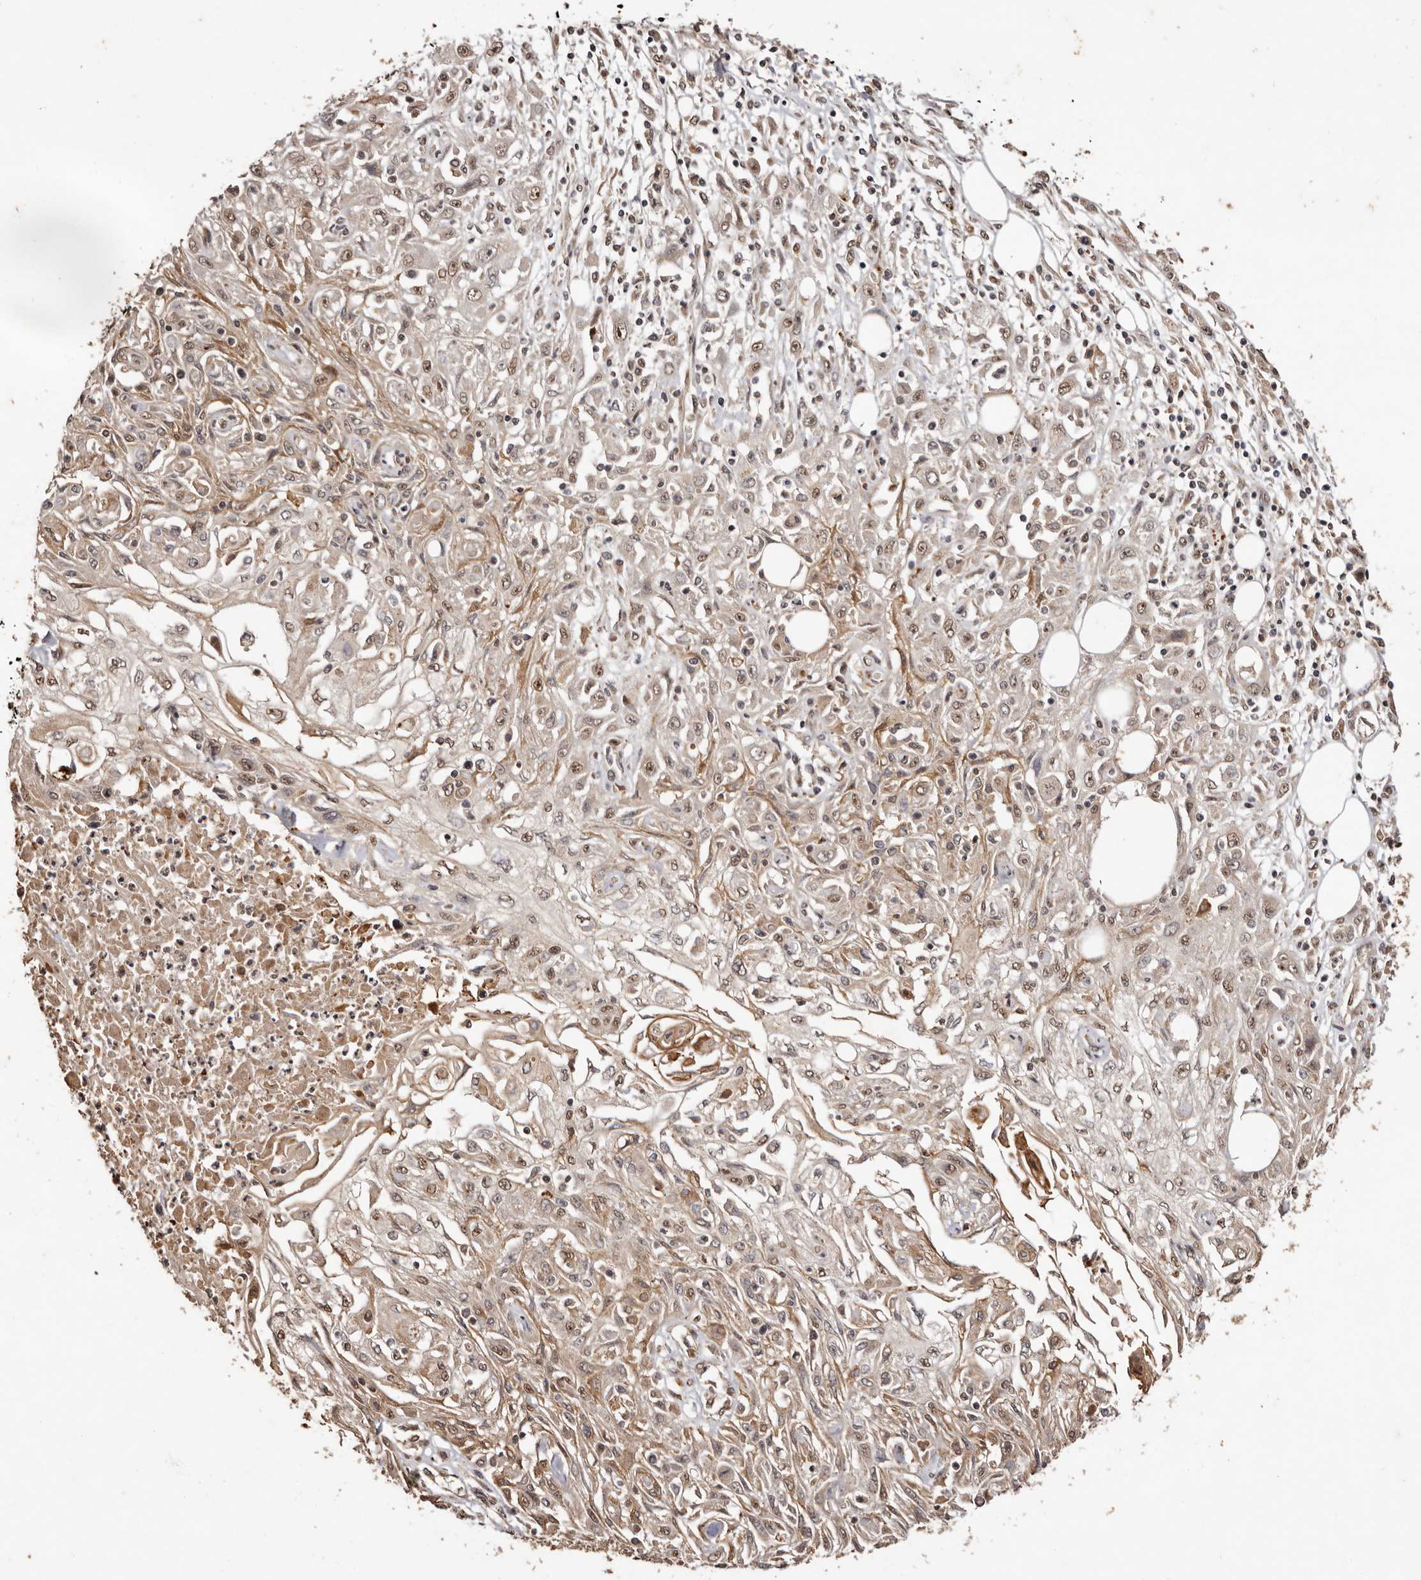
{"staining": {"intensity": "moderate", "quantity": ">75%", "location": "cytoplasmic/membranous,nuclear"}, "tissue": "skin cancer", "cell_type": "Tumor cells", "image_type": "cancer", "snomed": [{"axis": "morphology", "description": "Squamous cell carcinoma, NOS"}, {"axis": "morphology", "description": "Squamous cell carcinoma, metastatic, NOS"}, {"axis": "topography", "description": "Skin"}, {"axis": "topography", "description": "Lymph node"}], "caption": "The image displays immunohistochemical staining of metastatic squamous cell carcinoma (skin). There is moderate cytoplasmic/membranous and nuclear staining is present in approximately >75% of tumor cells.", "gene": "NOTCH1", "patient": {"sex": "male", "age": 75}}